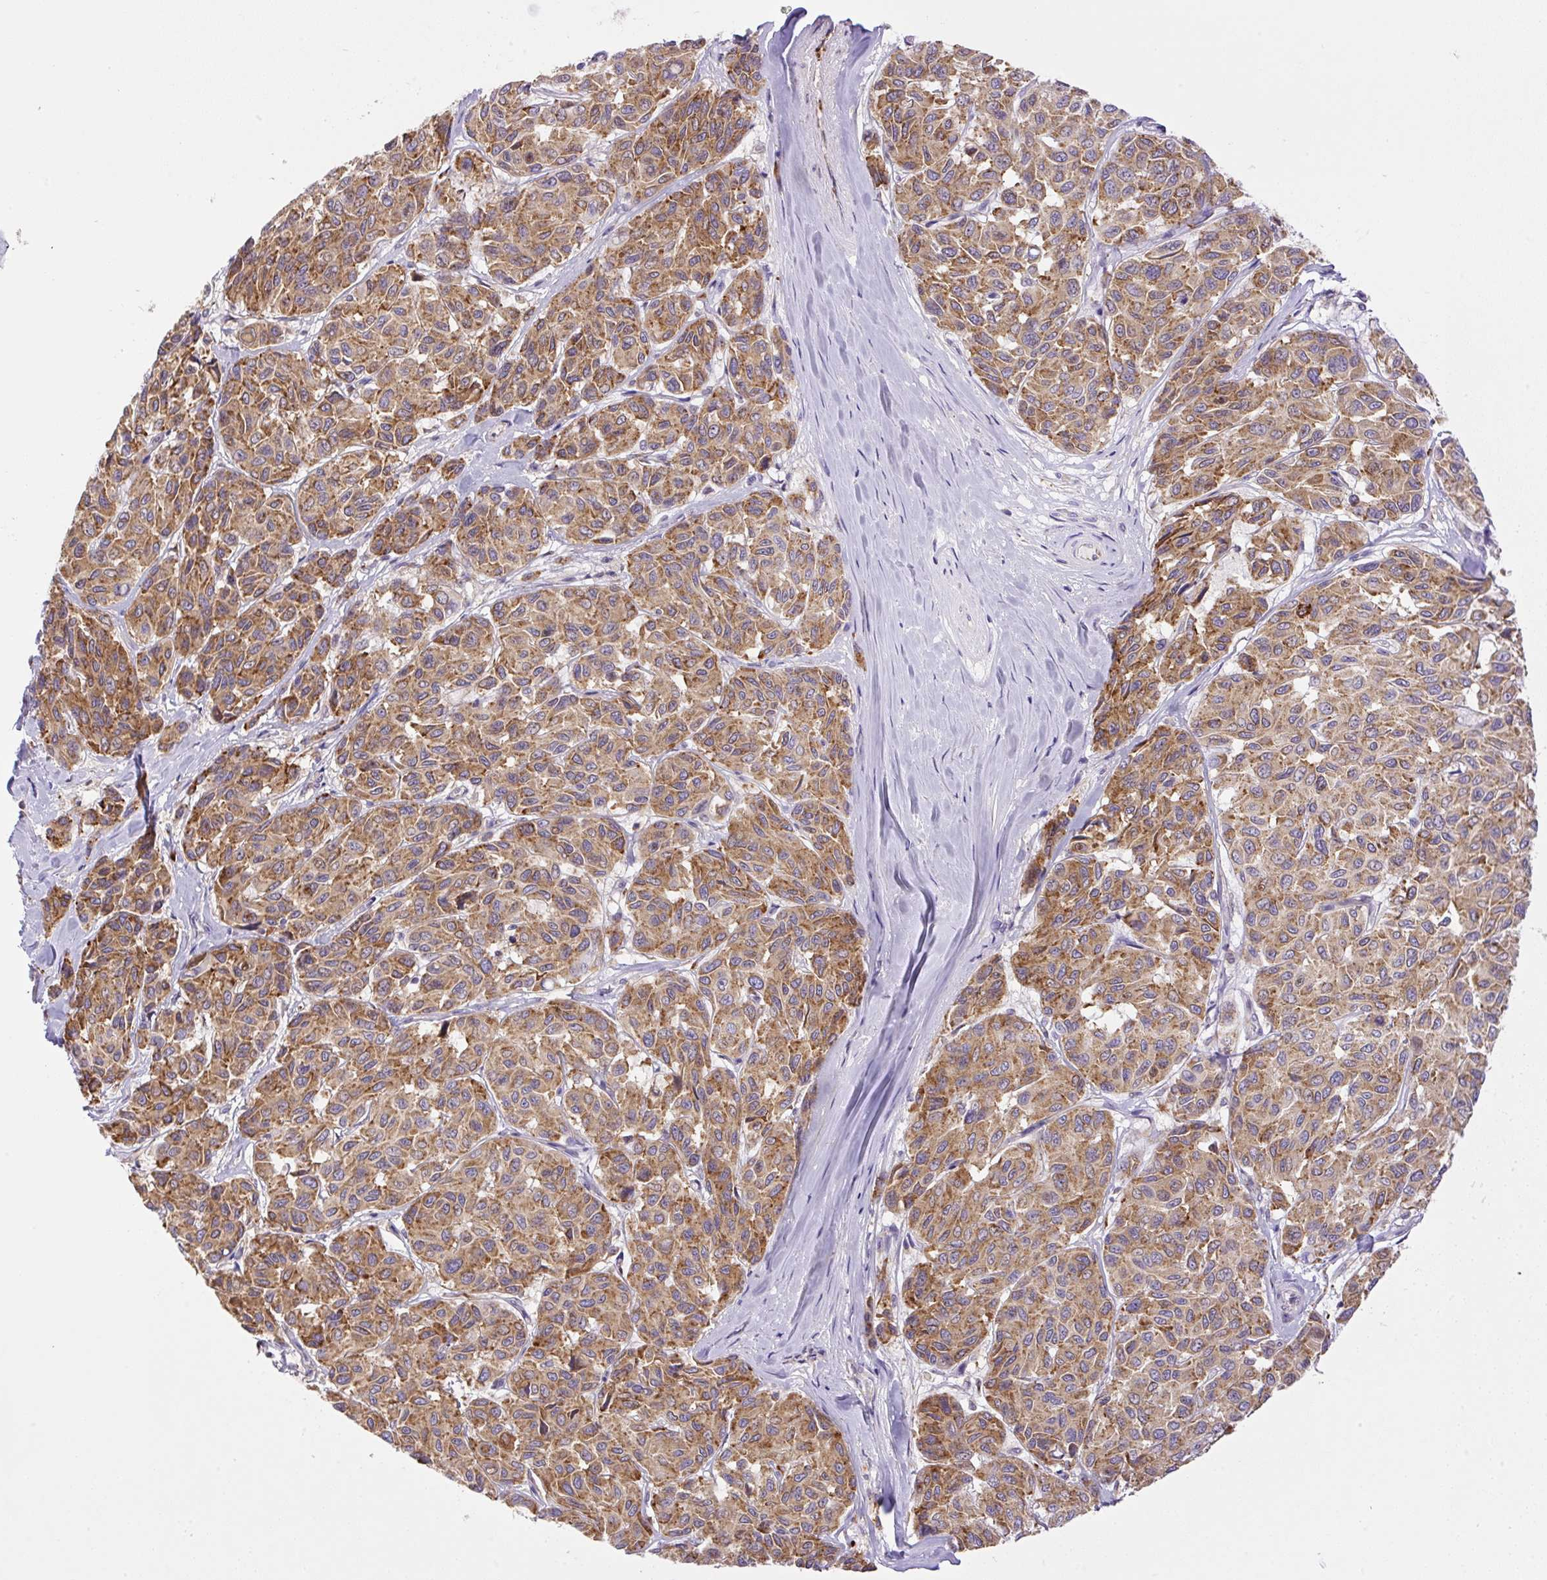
{"staining": {"intensity": "moderate", "quantity": ">75%", "location": "cytoplasmic/membranous"}, "tissue": "melanoma", "cell_type": "Tumor cells", "image_type": "cancer", "snomed": [{"axis": "morphology", "description": "Malignant melanoma, NOS"}, {"axis": "topography", "description": "Skin"}], "caption": "Immunohistochemistry of malignant melanoma demonstrates medium levels of moderate cytoplasmic/membranous staining in approximately >75% of tumor cells.", "gene": "POFUT1", "patient": {"sex": "female", "age": 66}}